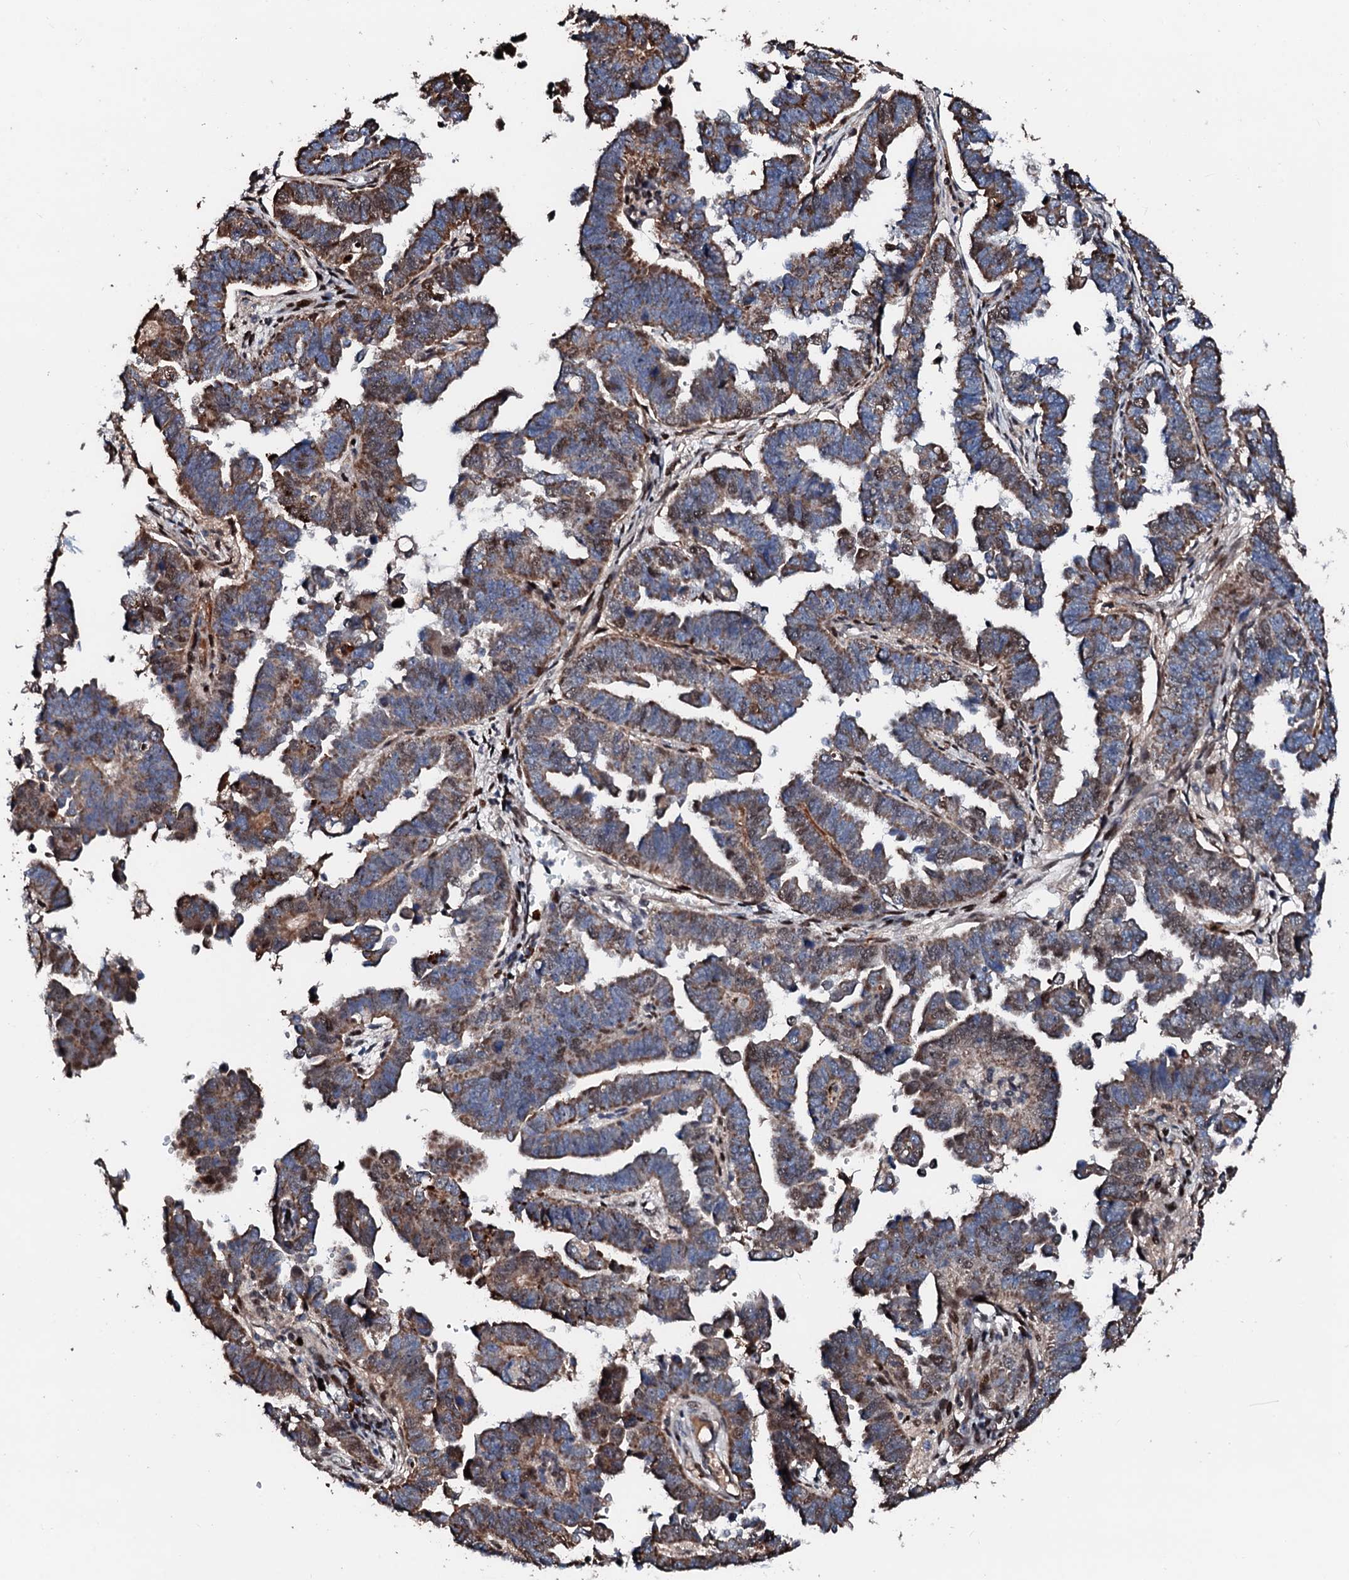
{"staining": {"intensity": "moderate", "quantity": ">75%", "location": "cytoplasmic/membranous"}, "tissue": "endometrial cancer", "cell_type": "Tumor cells", "image_type": "cancer", "snomed": [{"axis": "morphology", "description": "Adenocarcinoma, NOS"}, {"axis": "topography", "description": "Endometrium"}], "caption": "Immunohistochemistry of human endometrial adenocarcinoma demonstrates medium levels of moderate cytoplasmic/membranous expression in approximately >75% of tumor cells.", "gene": "KIF18A", "patient": {"sex": "female", "age": 75}}